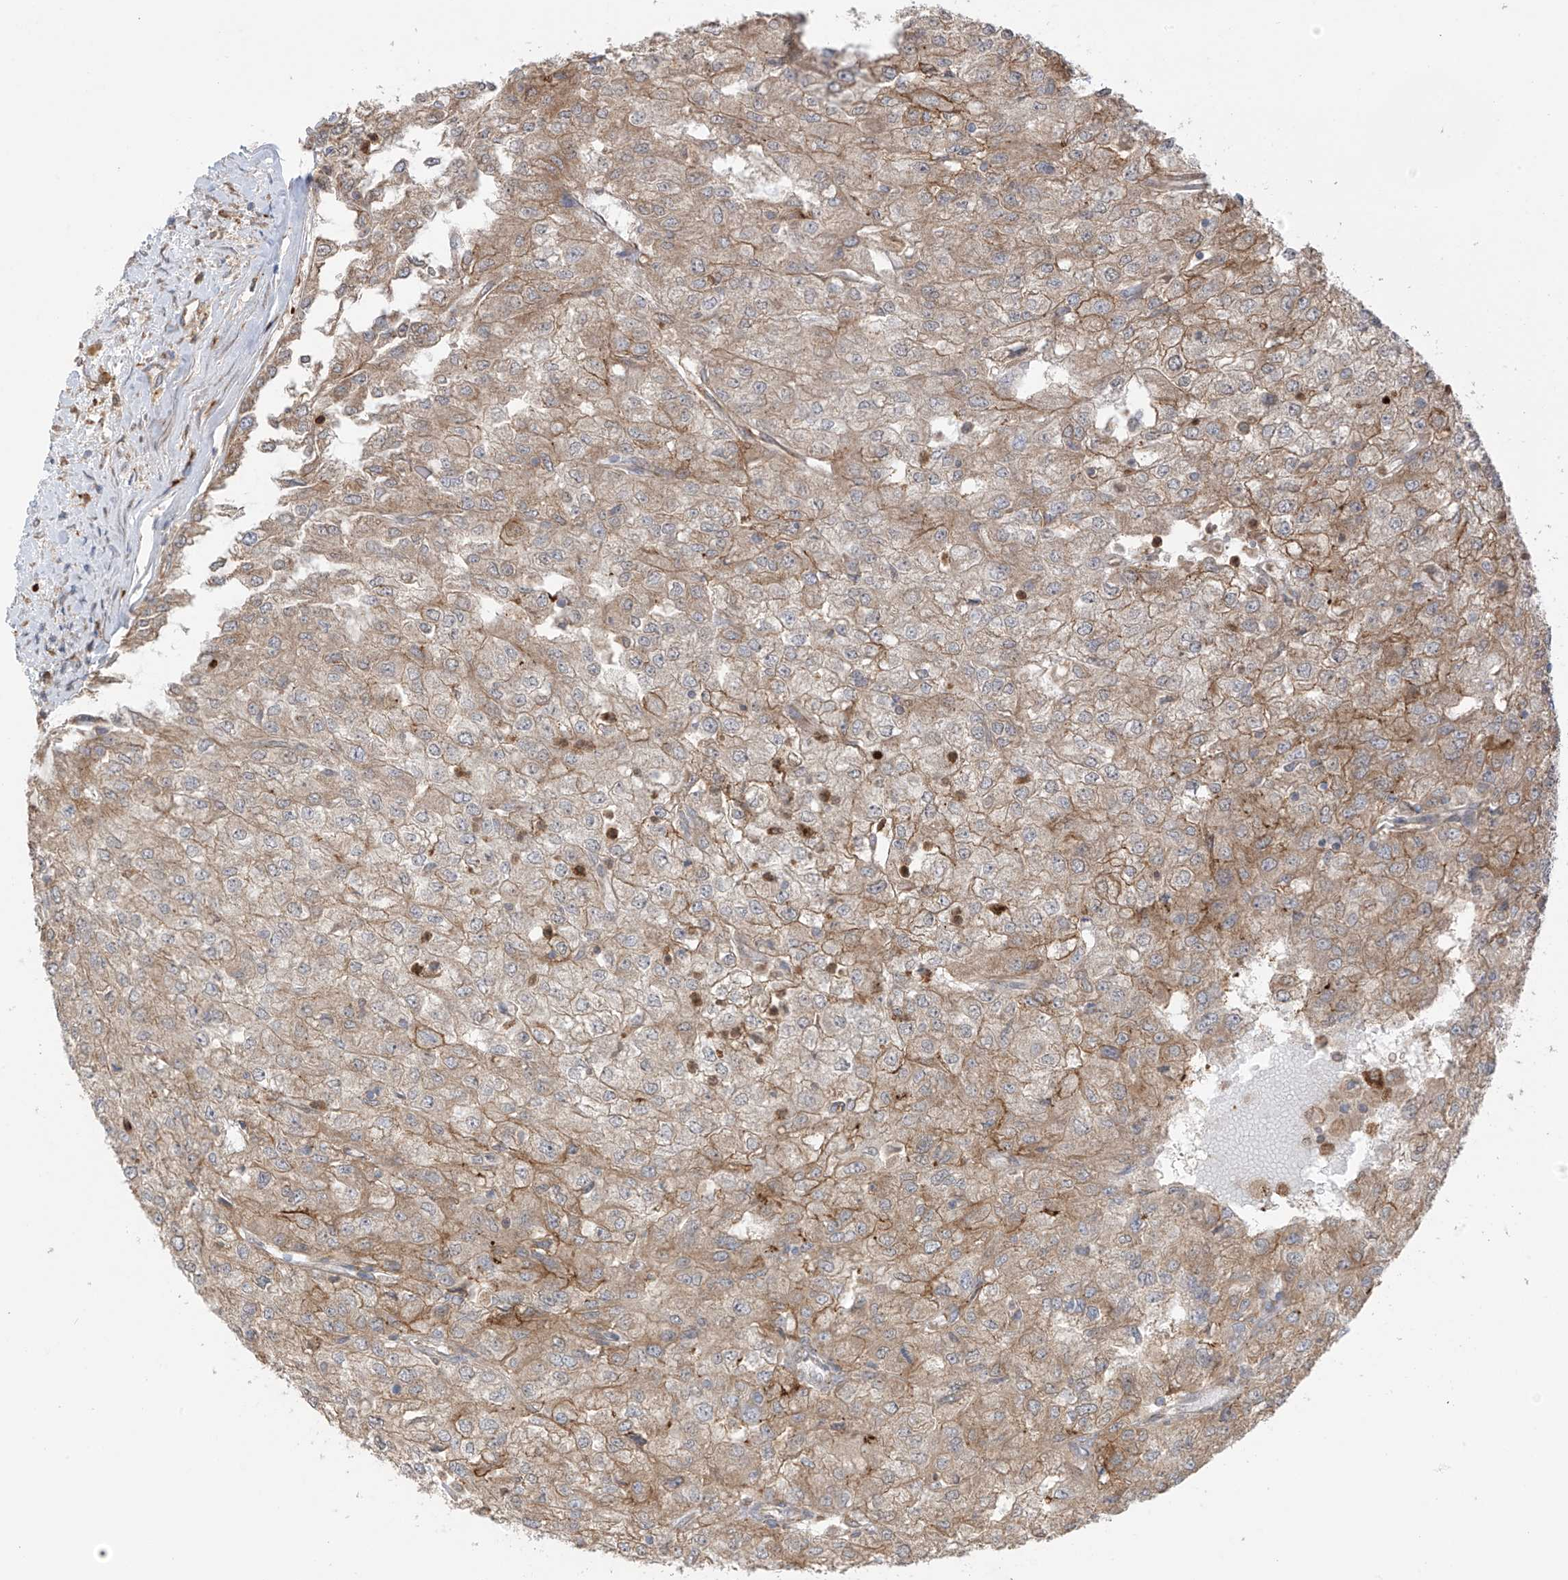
{"staining": {"intensity": "weak", "quantity": "25%-75%", "location": "cytoplasmic/membranous"}, "tissue": "renal cancer", "cell_type": "Tumor cells", "image_type": "cancer", "snomed": [{"axis": "morphology", "description": "Adenocarcinoma, NOS"}, {"axis": "topography", "description": "Kidney"}], "caption": "Renal cancer stained with DAB immunohistochemistry (IHC) exhibits low levels of weak cytoplasmic/membranous positivity in approximately 25%-75% of tumor cells.", "gene": "KIAA1522", "patient": {"sex": "female", "age": 54}}